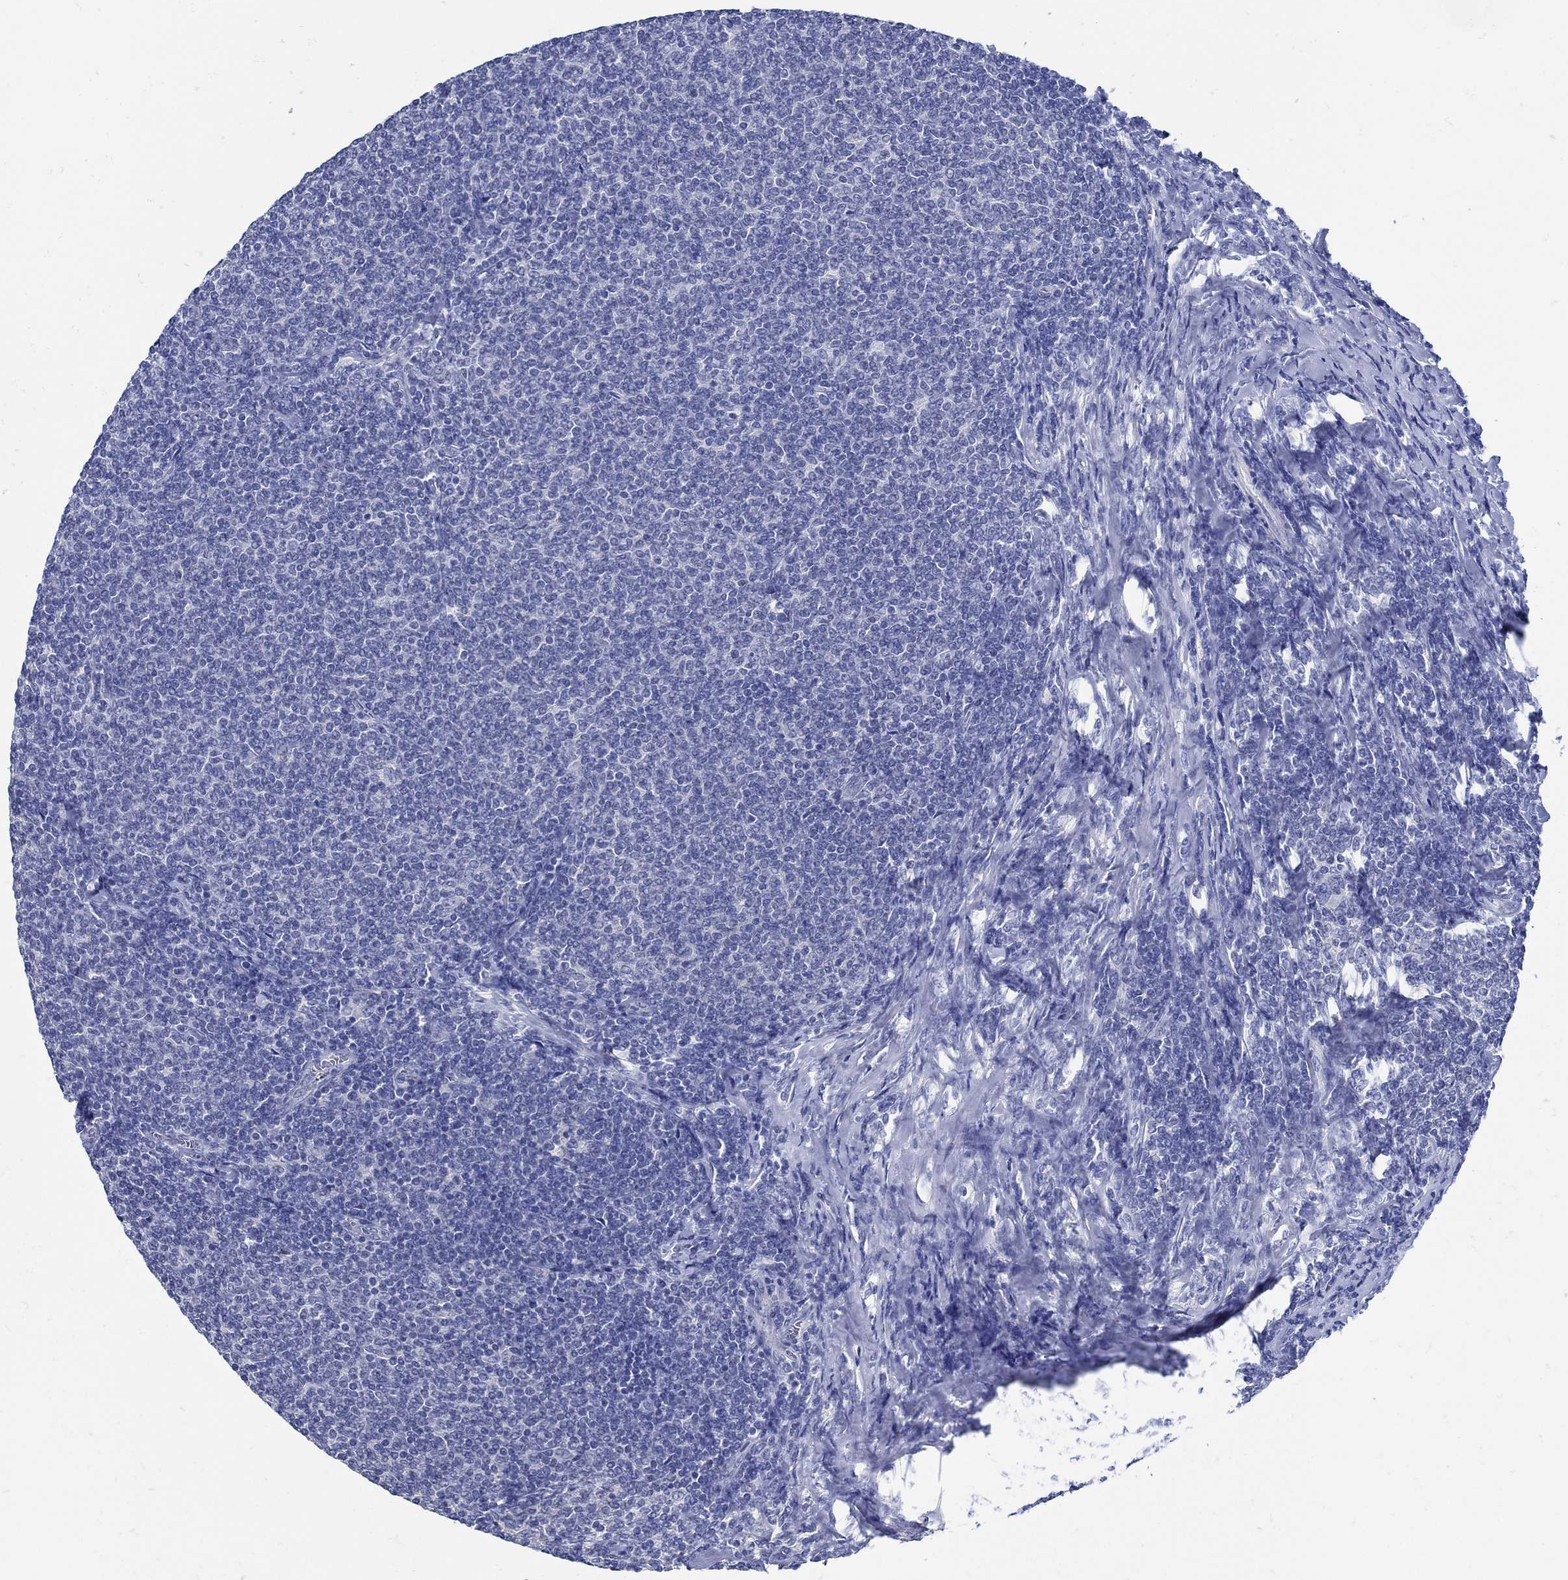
{"staining": {"intensity": "negative", "quantity": "none", "location": "none"}, "tissue": "lymphoma", "cell_type": "Tumor cells", "image_type": "cancer", "snomed": [{"axis": "morphology", "description": "Malignant lymphoma, non-Hodgkin's type, Low grade"}, {"axis": "topography", "description": "Lymph node"}], "caption": "Immunohistochemistry photomicrograph of neoplastic tissue: malignant lymphoma, non-Hodgkin's type (low-grade) stained with DAB demonstrates no significant protein positivity in tumor cells.", "gene": "NOS1", "patient": {"sex": "male", "age": 52}}